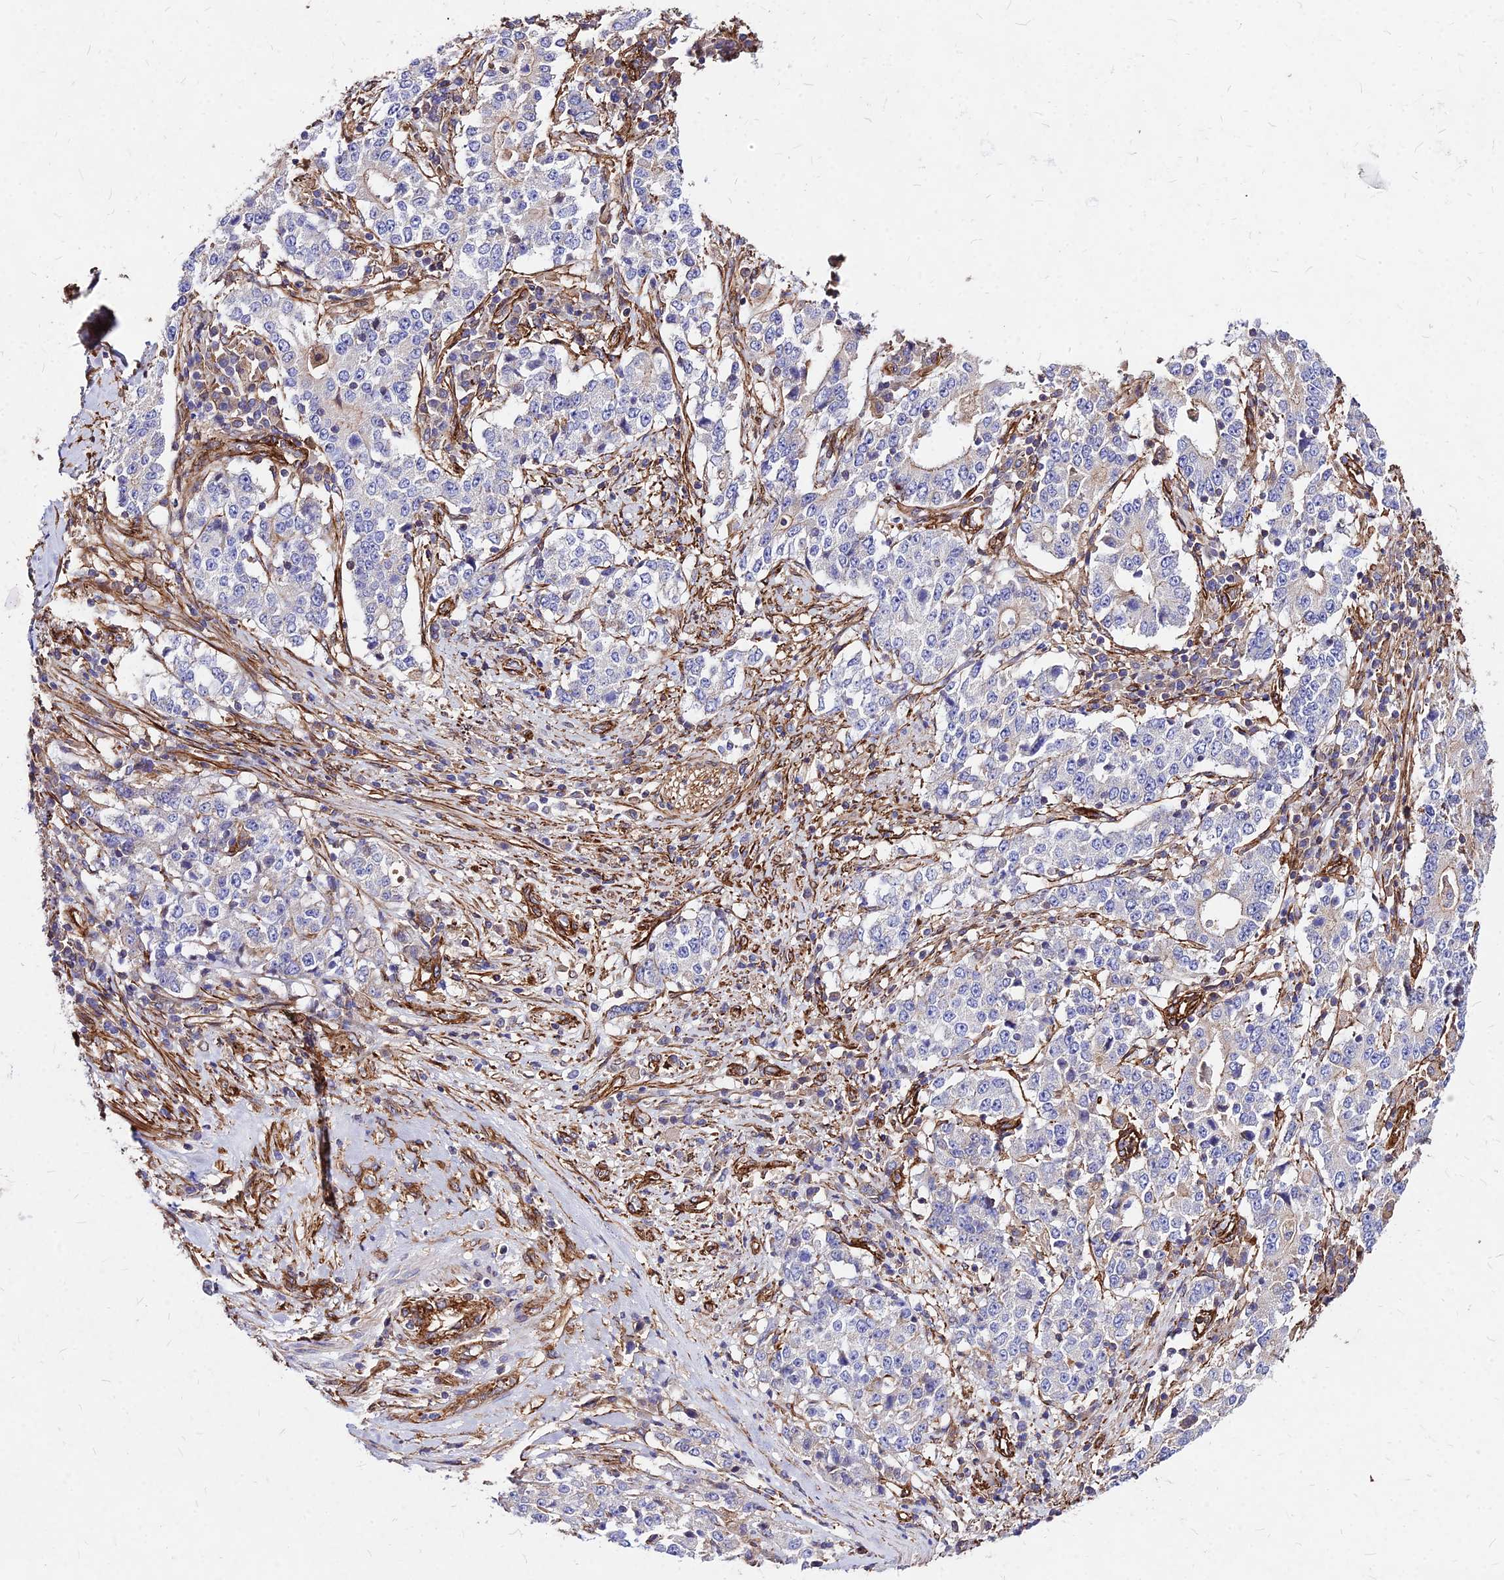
{"staining": {"intensity": "weak", "quantity": "<25%", "location": "cytoplasmic/membranous"}, "tissue": "stomach cancer", "cell_type": "Tumor cells", "image_type": "cancer", "snomed": [{"axis": "morphology", "description": "Adenocarcinoma, NOS"}, {"axis": "topography", "description": "Stomach"}], "caption": "This is an IHC histopathology image of adenocarcinoma (stomach). There is no positivity in tumor cells.", "gene": "EFCC1", "patient": {"sex": "male", "age": 59}}